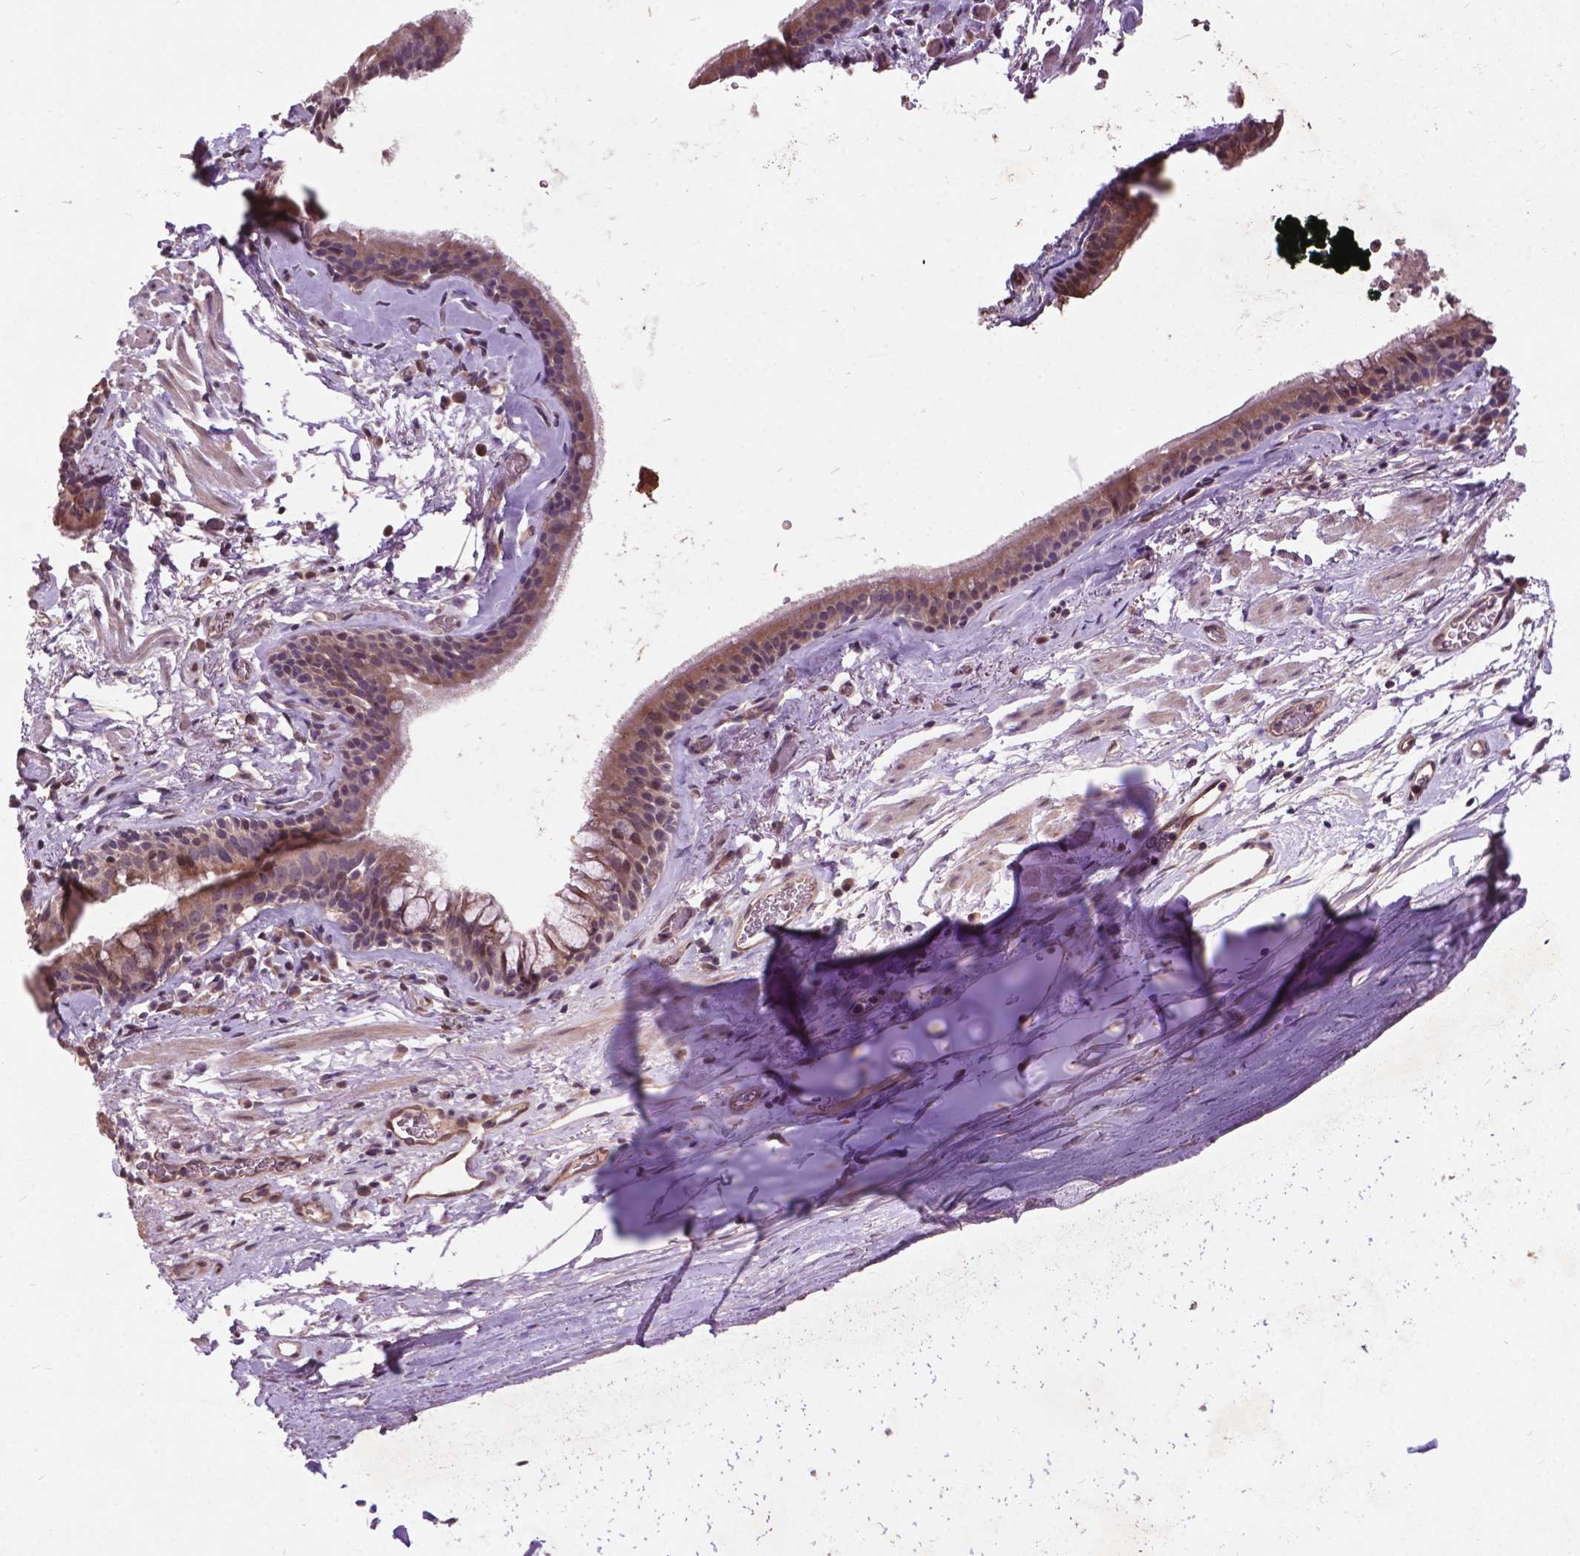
{"staining": {"intensity": "weak", "quantity": ">75%", "location": "cytoplasmic/membranous"}, "tissue": "bronchus", "cell_type": "Respiratory epithelial cells", "image_type": "normal", "snomed": [{"axis": "morphology", "description": "Normal tissue, NOS"}, {"axis": "topography", "description": "Cartilage tissue"}, {"axis": "topography", "description": "Bronchus"}], "caption": "Bronchus stained with immunohistochemistry shows weak cytoplasmic/membranous staining in approximately >75% of respiratory epithelial cells.", "gene": "AP1S3", "patient": {"sex": "male", "age": 58}}